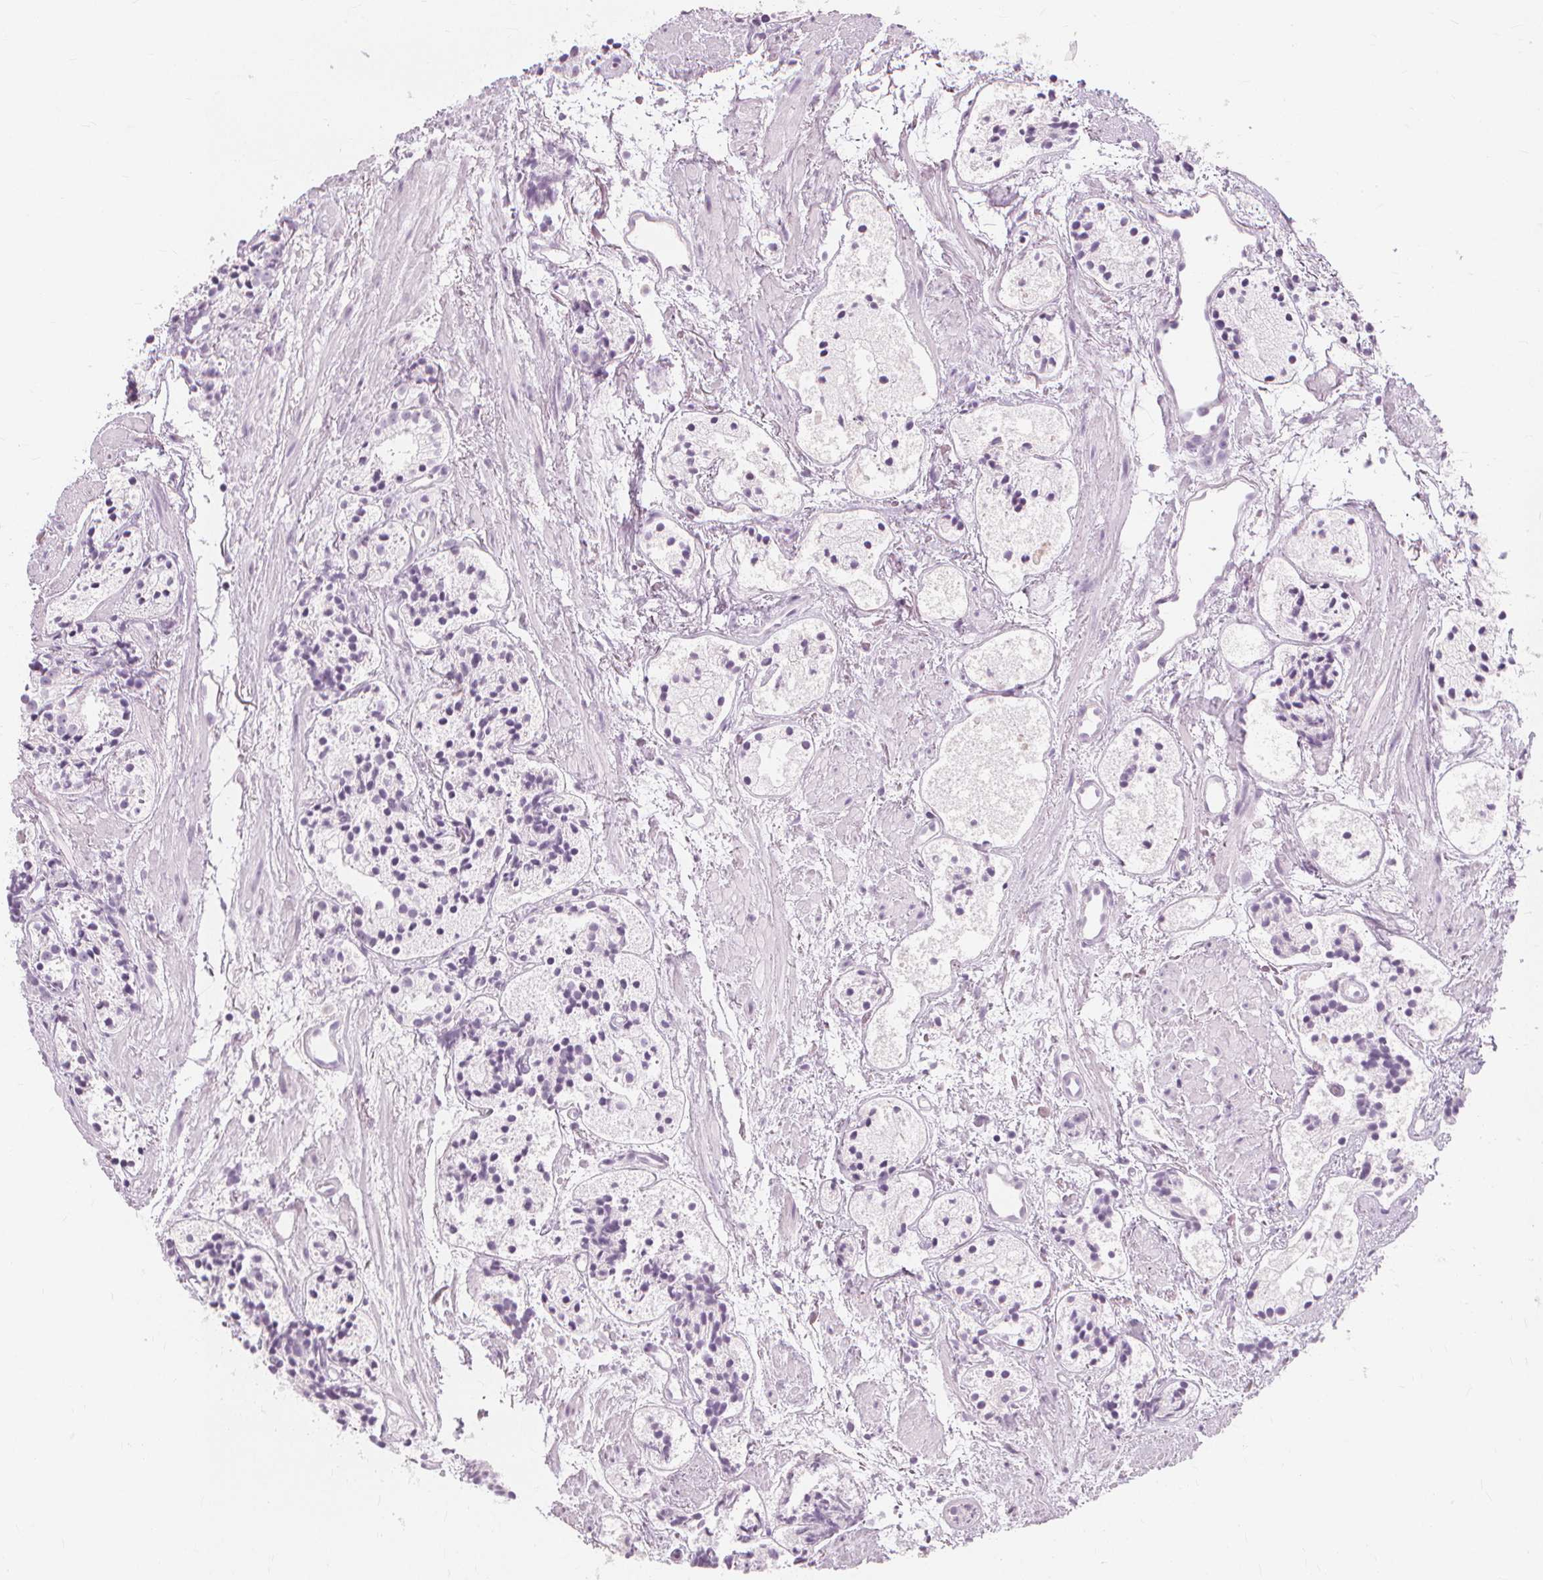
{"staining": {"intensity": "negative", "quantity": "none", "location": "none"}, "tissue": "prostate cancer", "cell_type": "Tumor cells", "image_type": "cancer", "snomed": [{"axis": "morphology", "description": "Adenocarcinoma, High grade"}, {"axis": "topography", "description": "Prostate"}], "caption": "A histopathology image of human prostate cancer (high-grade adenocarcinoma) is negative for staining in tumor cells.", "gene": "TFF1", "patient": {"sex": "male", "age": 85}}